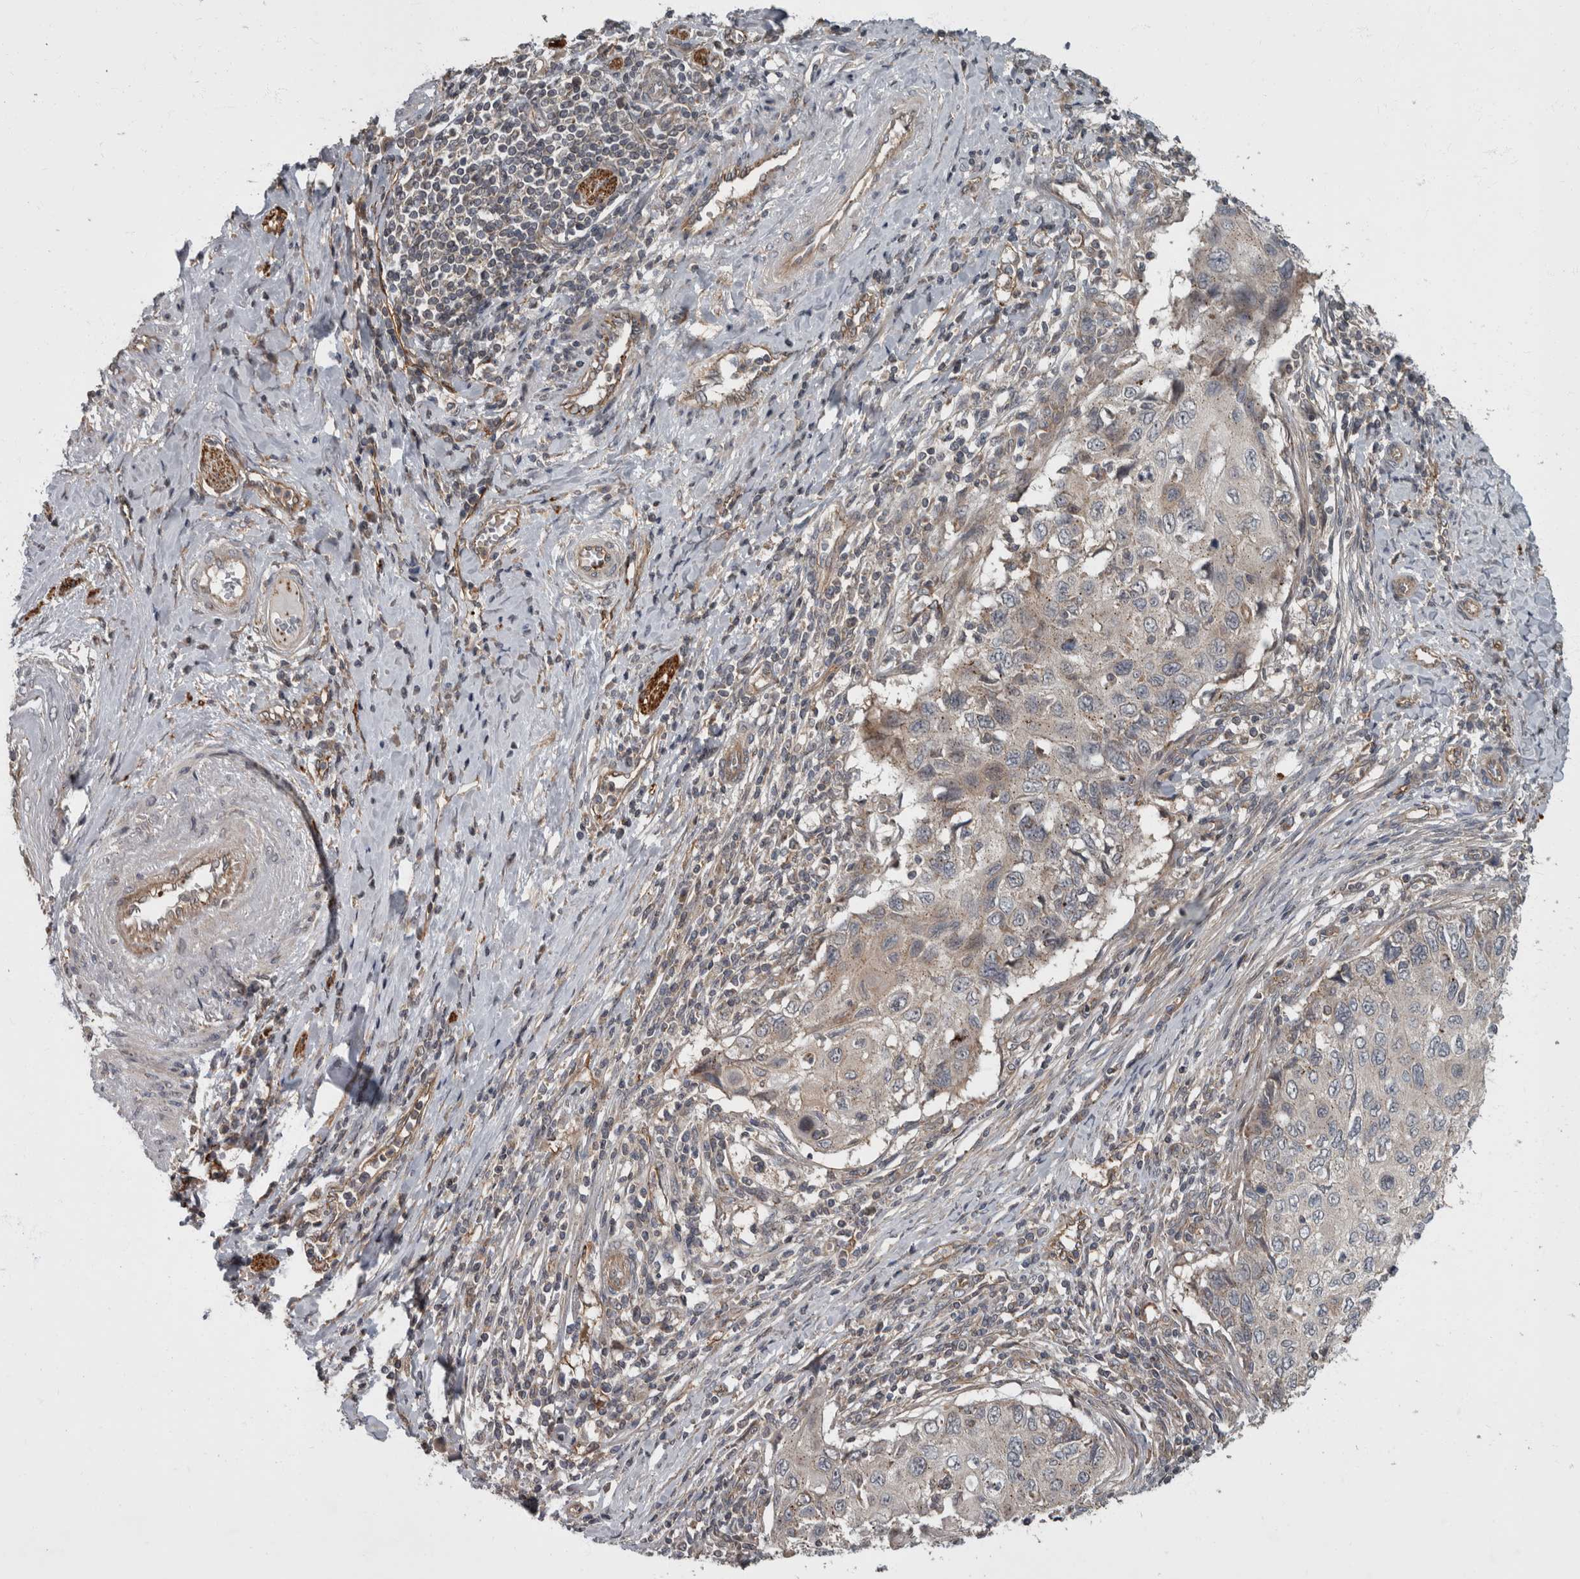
{"staining": {"intensity": "weak", "quantity": "<25%", "location": "cytoplasmic/membranous"}, "tissue": "cervical cancer", "cell_type": "Tumor cells", "image_type": "cancer", "snomed": [{"axis": "morphology", "description": "Squamous cell carcinoma, NOS"}, {"axis": "topography", "description": "Cervix"}], "caption": "IHC histopathology image of neoplastic tissue: cervical cancer stained with DAB exhibits no significant protein staining in tumor cells.", "gene": "VEGFD", "patient": {"sex": "female", "age": 70}}